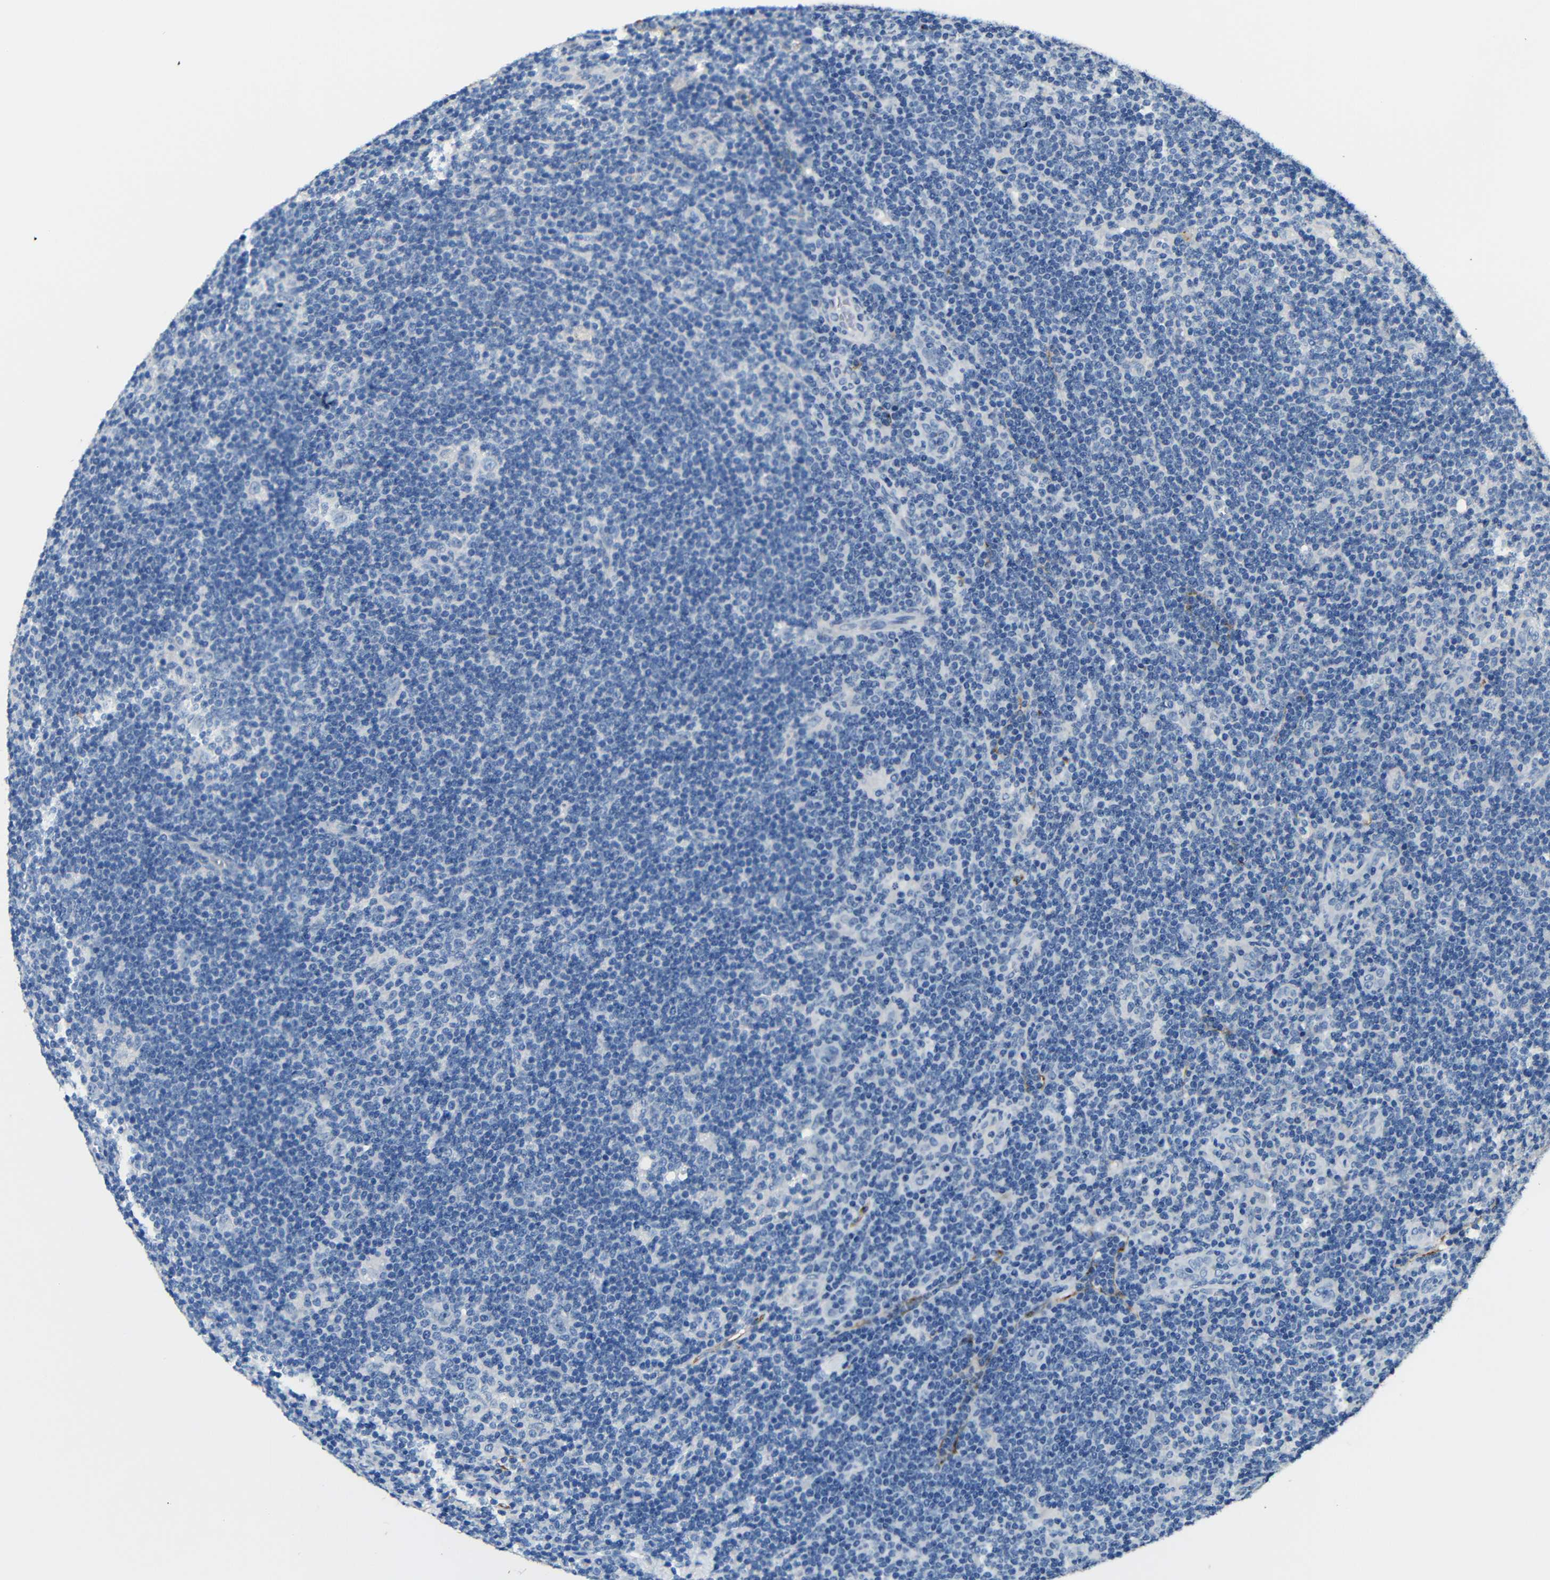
{"staining": {"intensity": "negative", "quantity": "none", "location": "none"}, "tissue": "lymphoma", "cell_type": "Tumor cells", "image_type": "cancer", "snomed": [{"axis": "morphology", "description": "Hodgkin's disease, NOS"}, {"axis": "topography", "description": "Lymph node"}], "caption": "DAB immunohistochemical staining of Hodgkin's disease displays no significant expression in tumor cells.", "gene": "ACKR2", "patient": {"sex": "female", "age": 57}}